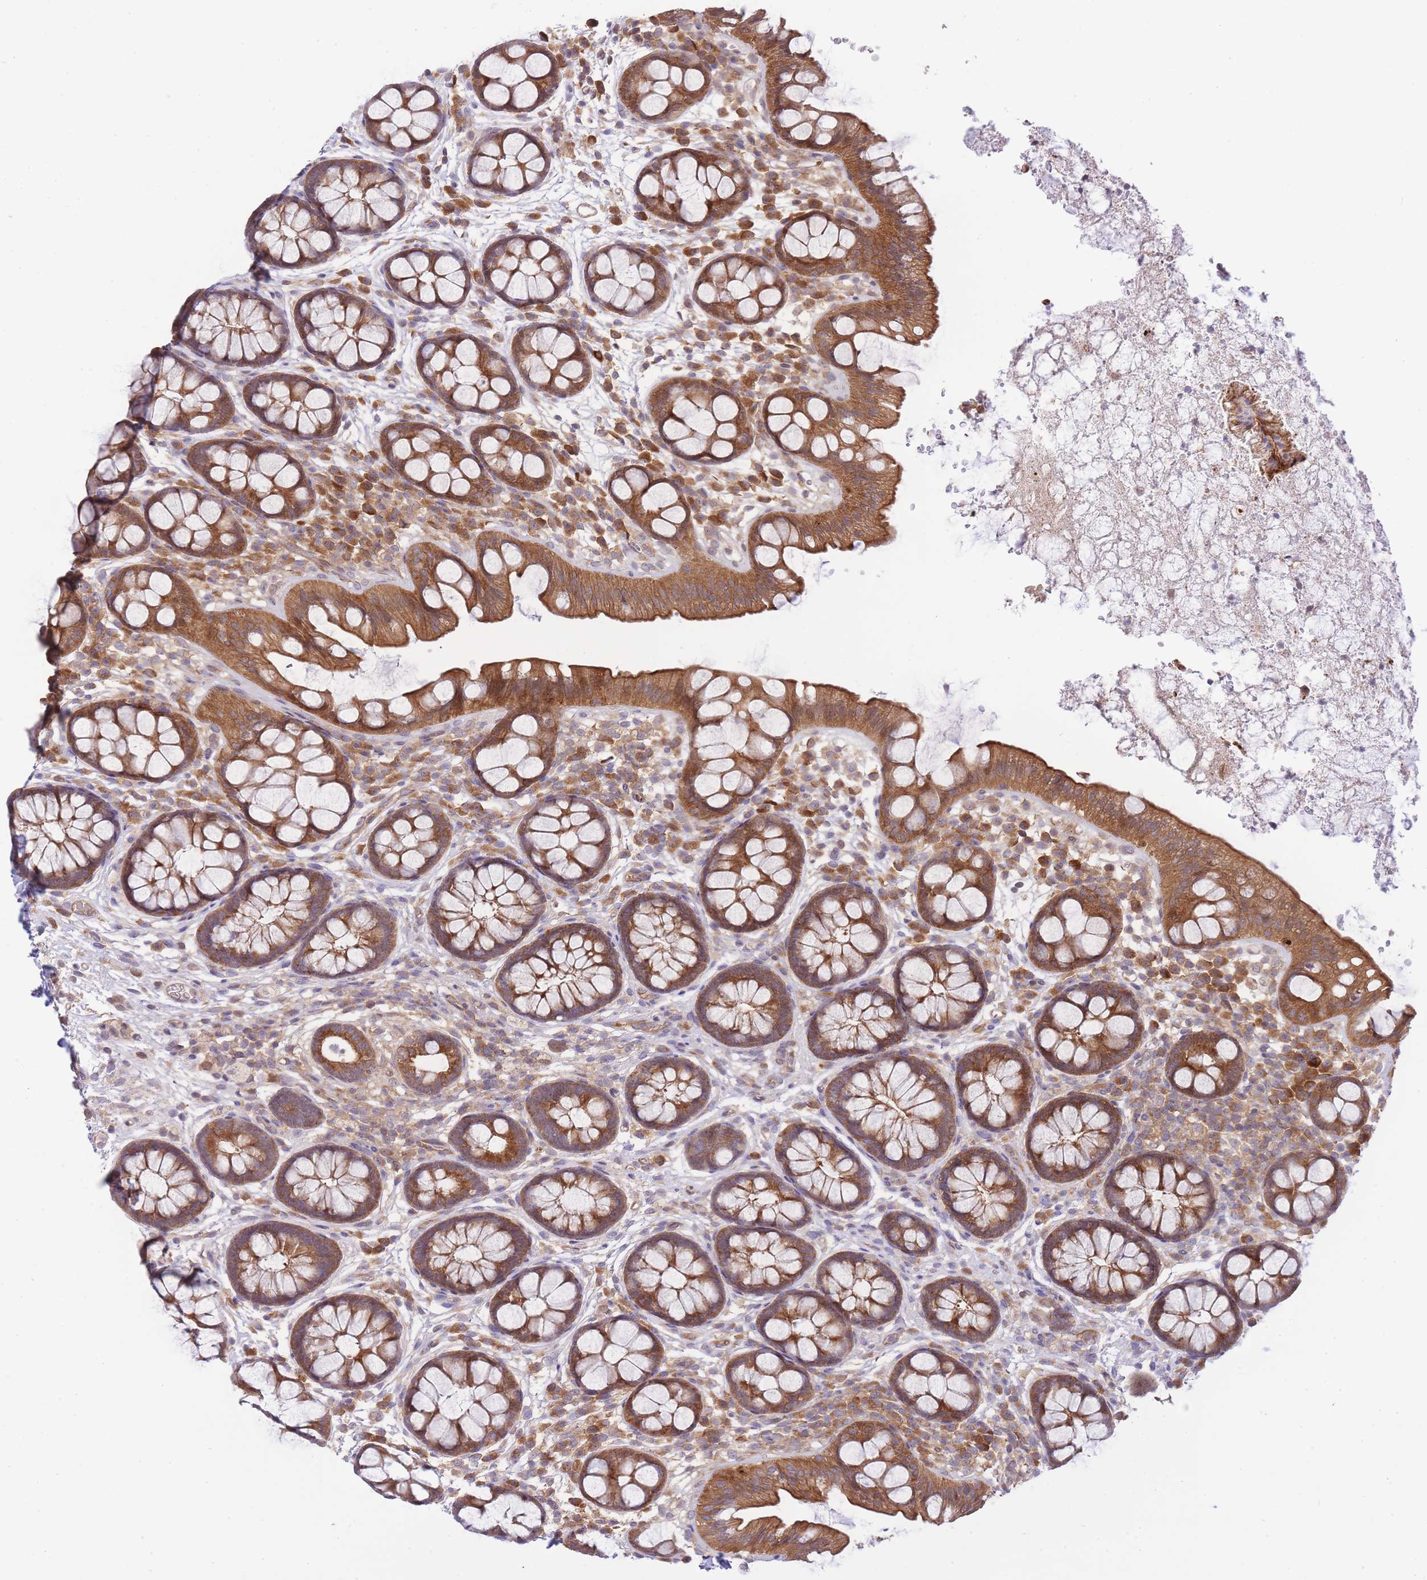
{"staining": {"intensity": "strong", "quantity": ">75%", "location": "cytoplasmic/membranous"}, "tissue": "rectum", "cell_type": "Glandular cells", "image_type": "normal", "snomed": [{"axis": "morphology", "description": "Normal tissue, NOS"}, {"axis": "topography", "description": "Rectum"}, {"axis": "topography", "description": "Peripheral nerve tissue"}], "caption": "Rectum stained with a brown dye displays strong cytoplasmic/membranous positive expression in approximately >75% of glandular cells.", "gene": "EIF2B2", "patient": {"sex": "female", "age": 69}}